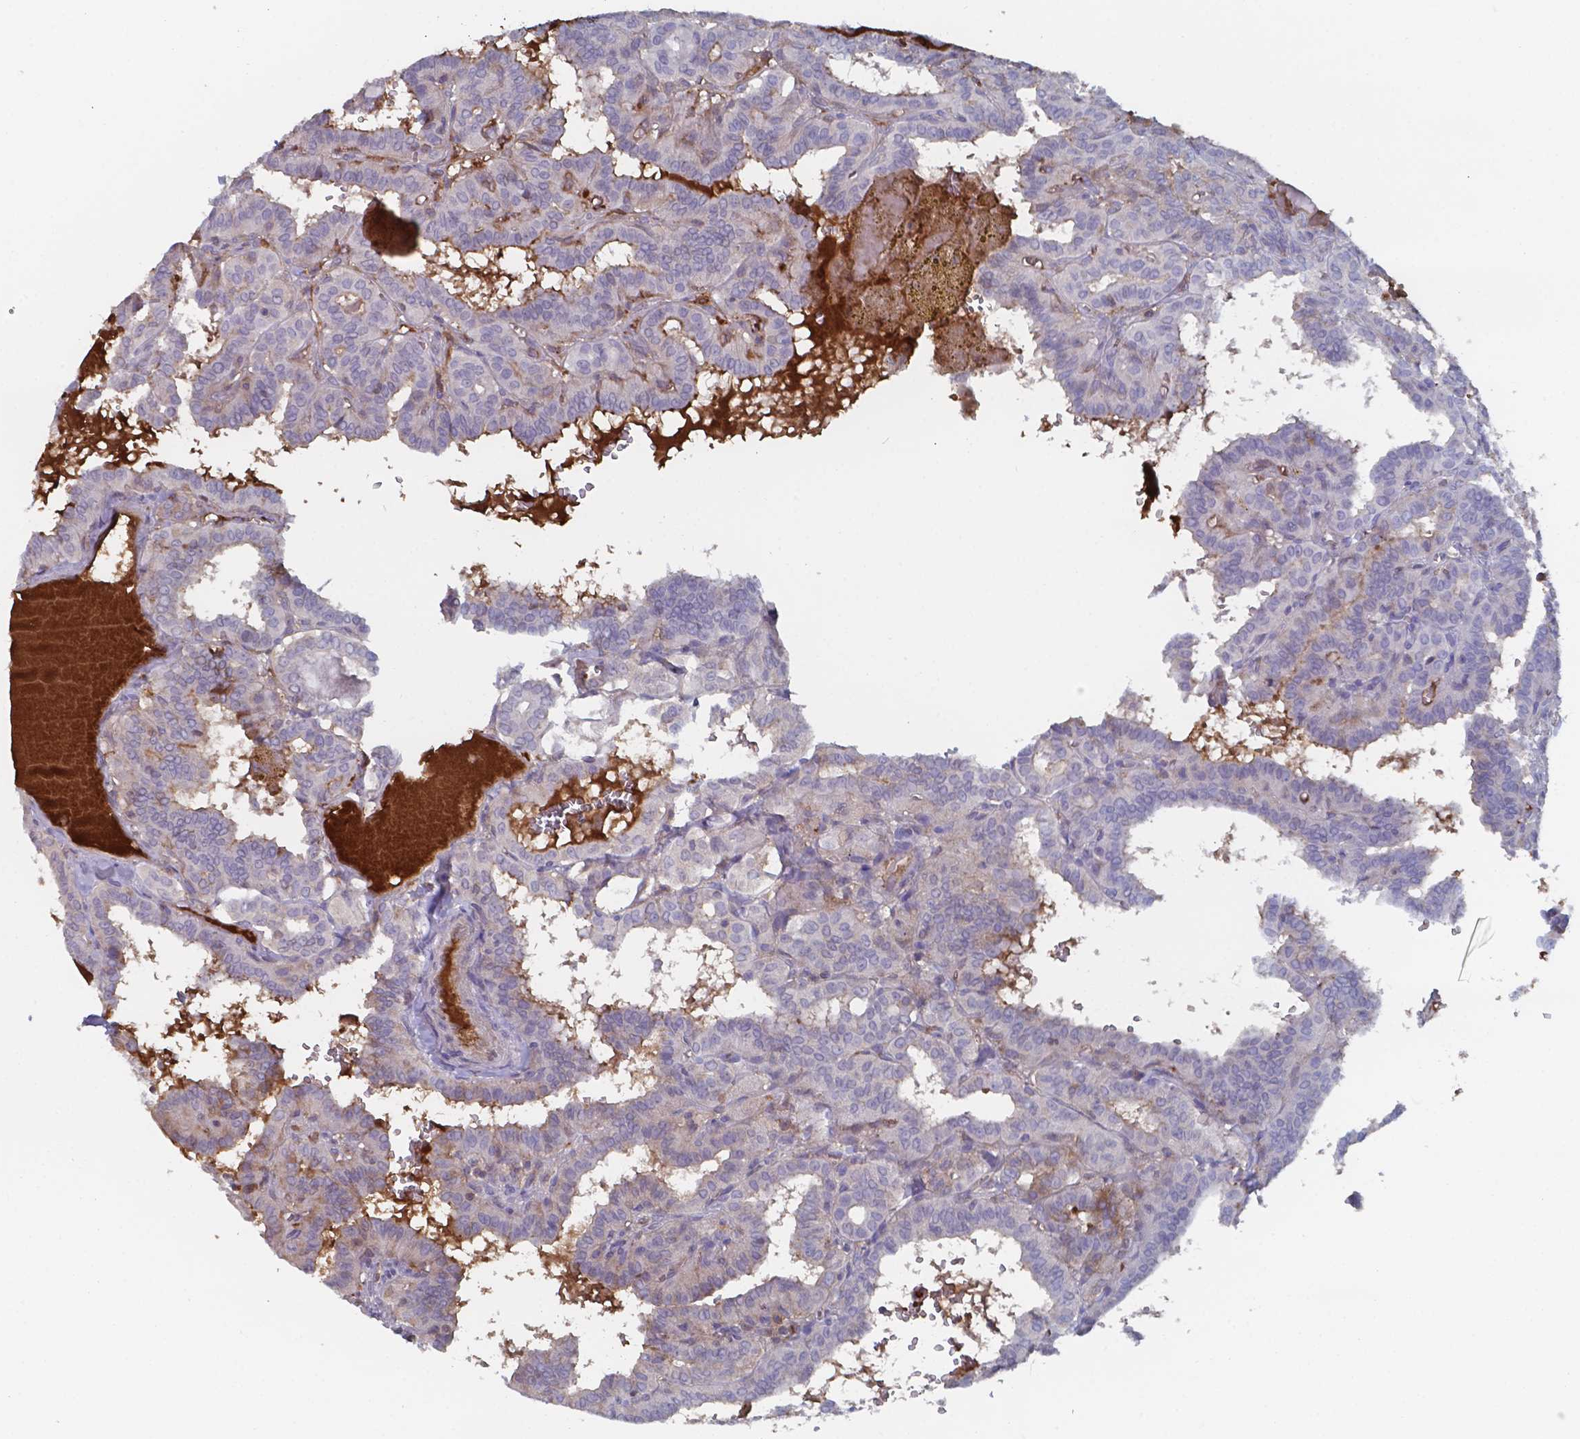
{"staining": {"intensity": "negative", "quantity": "none", "location": "none"}, "tissue": "thyroid cancer", "cell_type": "Tumor cells", "image_type": "cancer", "snomed": [{"axis": "morphology", "description": "Papillary adenocarcinoma, NOS"}, {"axis": "topography", "description": "Thyroid gland"}], "caption": "Tumor cells are negative for brown protein staining in thyroid cancer (papillary adenocarcinoma).", "gene": "BTBD17", "patient": {"sex": "female", "age": 21}}